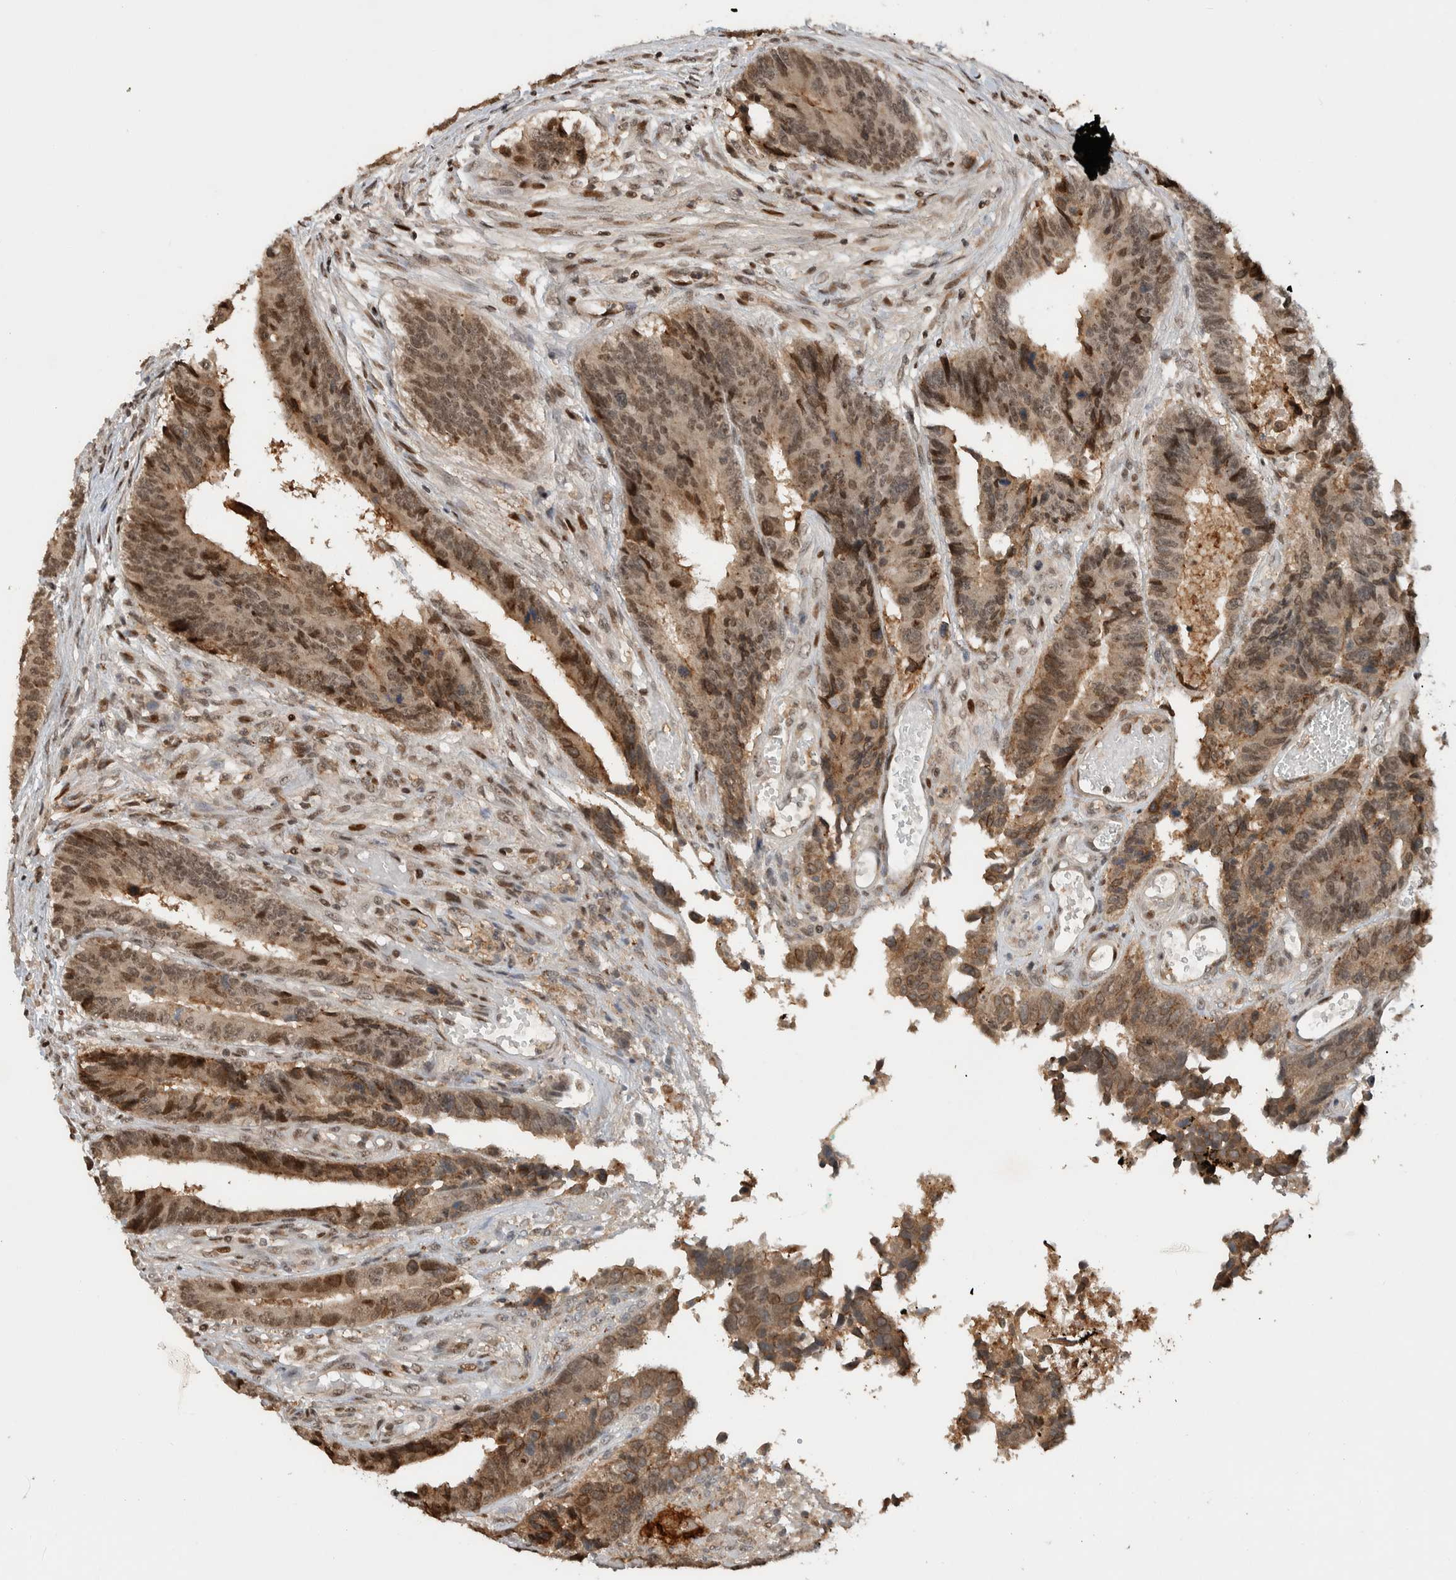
{"staining": {"intensity": "moderate", "quantity": ">75%", "location": "nuclear"}, "tissue": "colorectal cancer", "cell_type": "Tumor cells", "image_type": "cancer", "snomed": [{"axis": "morphology", "description": "Adenocarcinoma, NOS"}, {"axis": "topography", "description": "Rectum"}], "caption": "Adenocarcinoma (colorectal) was stained to show a protein in brown. There is medium levels of moderate nuclear expression in approximately >75% of tumor cells.", "gene": "ZNF521", "patient": {"sex": "male", "age": 84}}